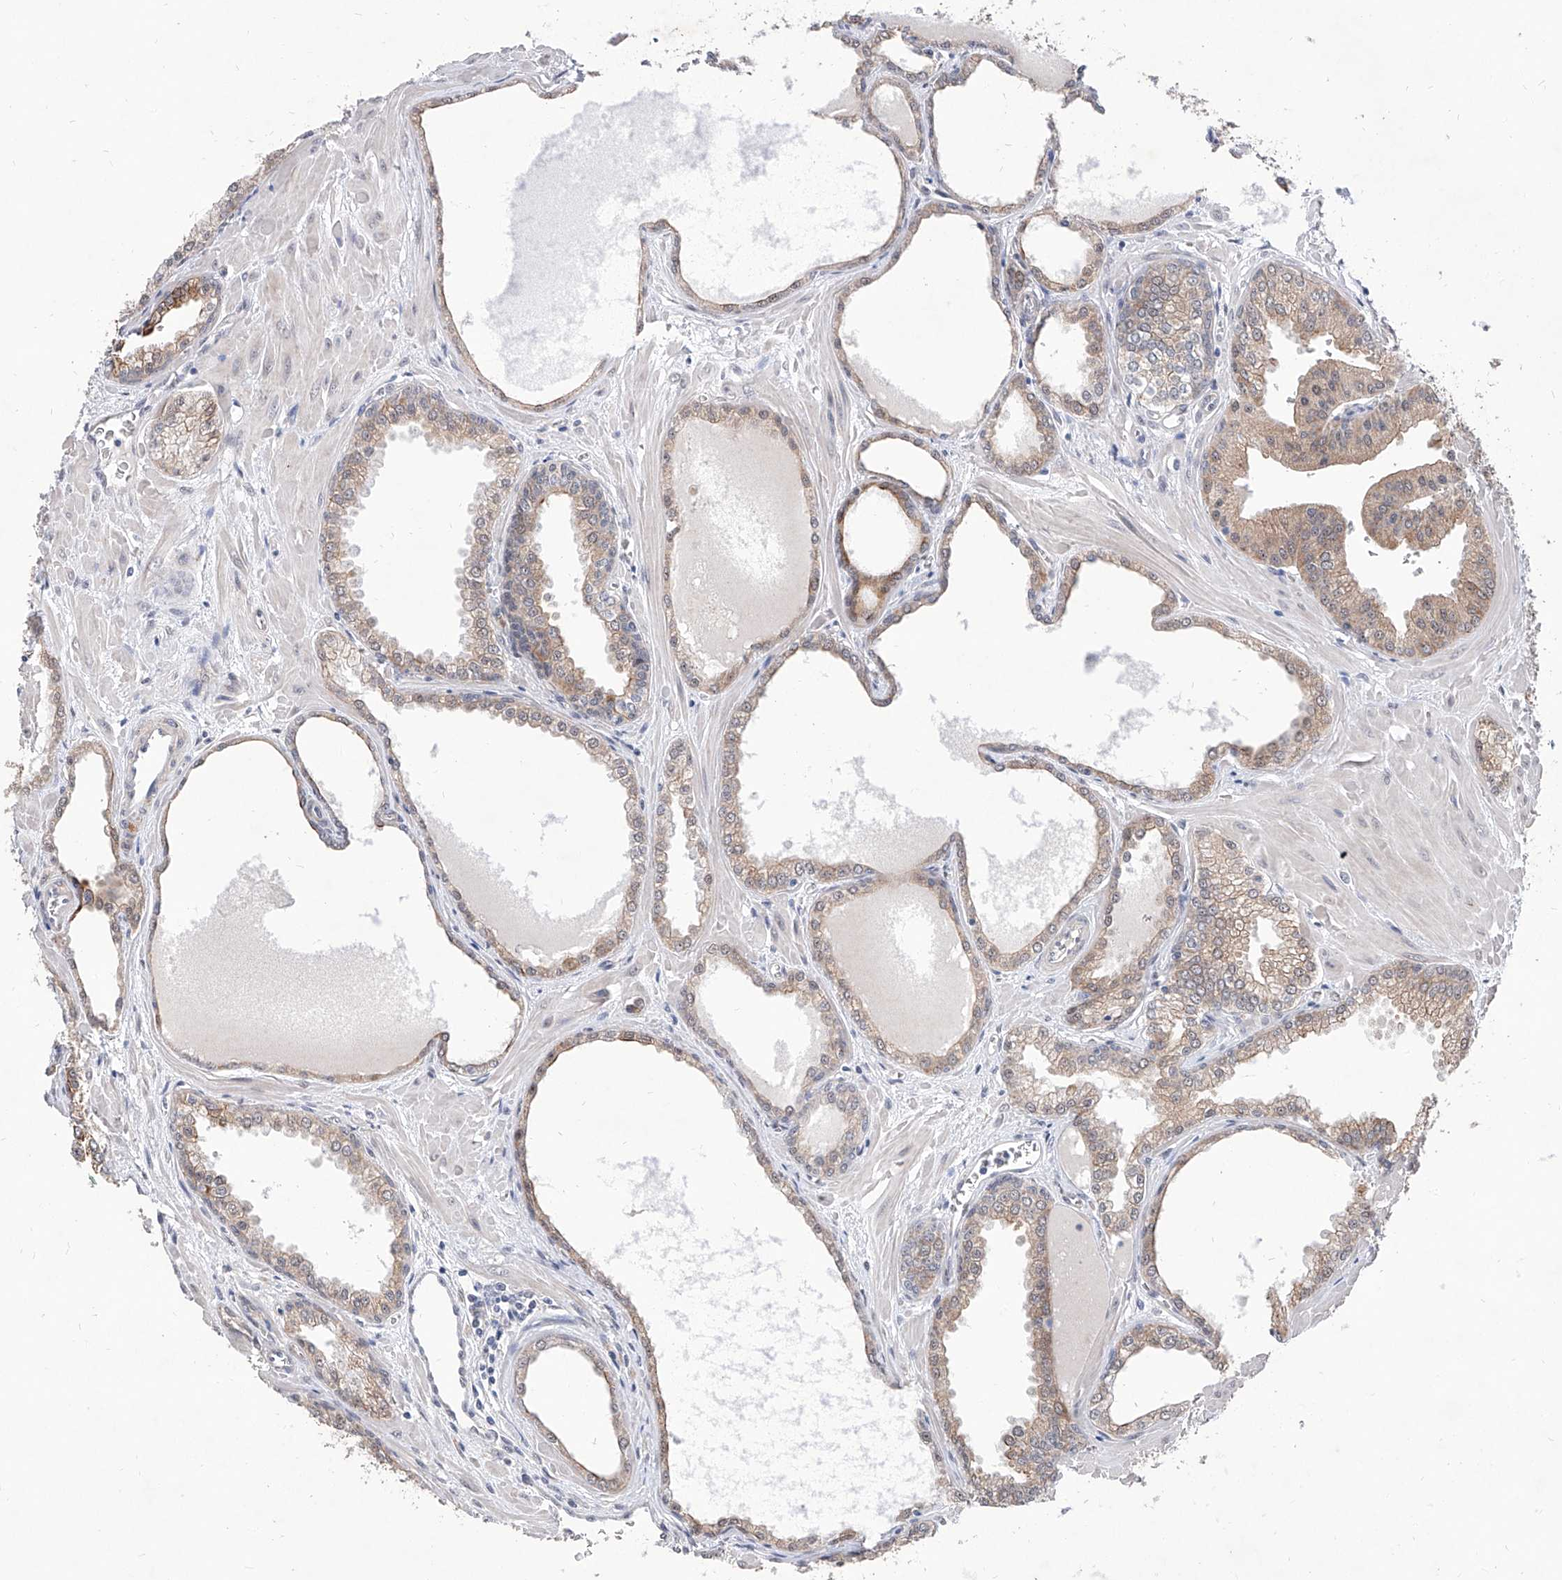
{"staining": {"intensity": "weak", "quantity": ">75%", "location": "cytoplasmic/membranous"}, "tissue": "prostate cancer", "cell_type": "Tumor cells", "image_type": "cancer", "snomed": [{"axis": "morphology", "description": "Adenocarcinoma, Low grade"}, {"axis": "topography", "description": "Prostate"}], "caption": "Approximately >75% of tumor cells in prostate cancer show weak cytoplasmic/membranous protein staining as visualized by brown immunohistochemical staining.", "gene": "MFSD4B", "patient": {"sex": "male", "age": 67}}